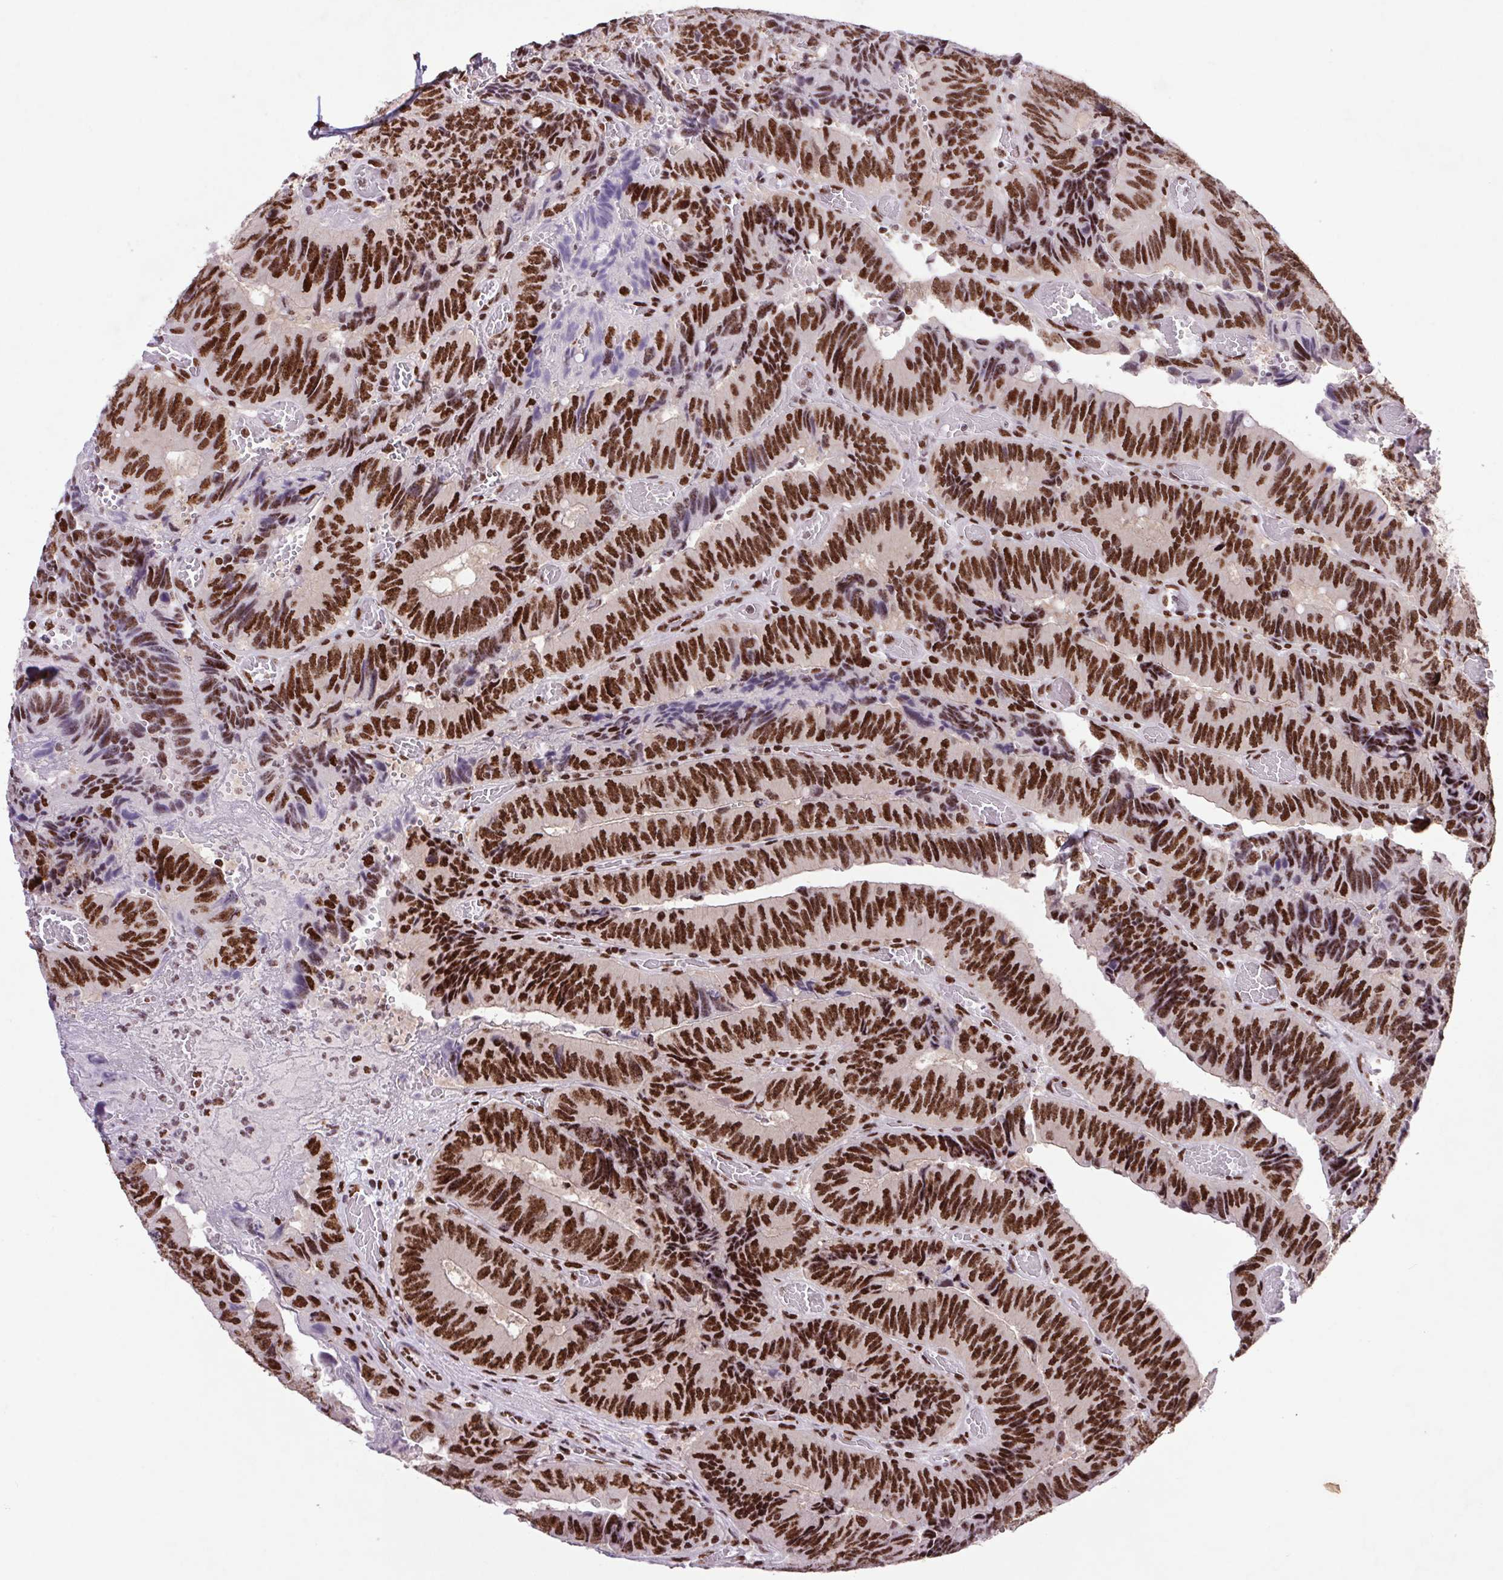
{"staining": {"intensity": "strong", "quantity": ">75%", "location": "nuclear"}, "tissue": "colorectal cancer", "cell_type": "Tumor cells", "image_type": "cancer", "snomed": [{"axis": "morphology", "description": "Adenocarcinoma, NOS"}, {"axis": "topography", "description": "Colon"}], "caption": "Immunohistochemistry of adenocarcinoma (colorectal) exhibits high levels of strong nuclear positivity in about >75% of tumor cells.", "gene": "LDLRAD4", "patient": {"sex": "female", "age": 84}}